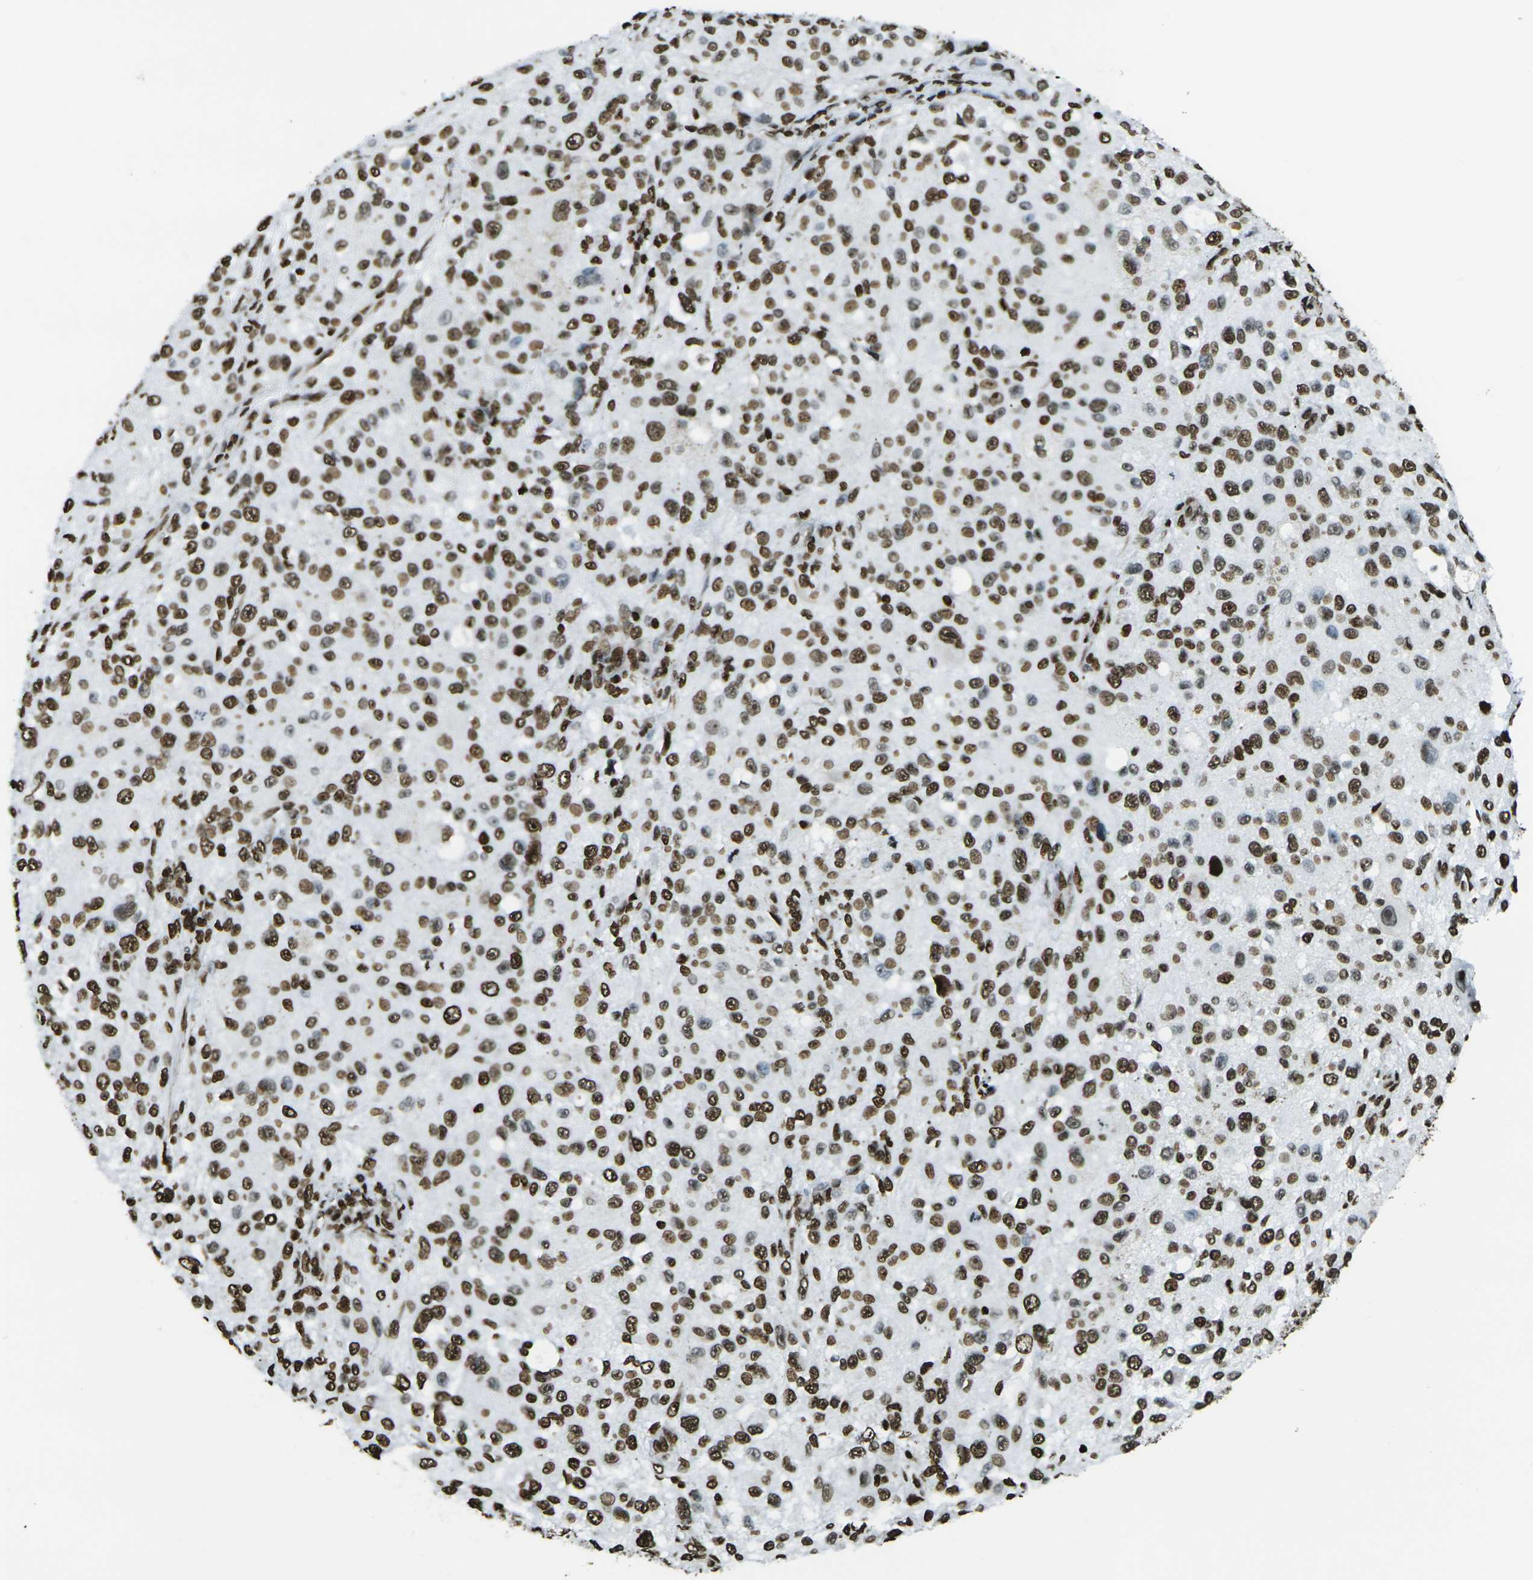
{"staining": {"intensity": "strong", "quantity": ">75%", "location": "nuclear"}, "tissue": "melanoma", "cell_type": "Tumor cells", "image_type": "cancer", "snomed": [{"axis": "morphology", "description": "Necrosis, NOS"}, {"axis": "morphology", "description": "Malignant melanoma, NOS"}, {"axis": "topography", "description": "Skin"}], "caption": "Human malignant melanoma stained with a brown dye demonstrates strong nuclear positive expression in approximately >75% of tumor cells.", "gene": "H1-2", "patient": {"sex": "female", "age": 87}}